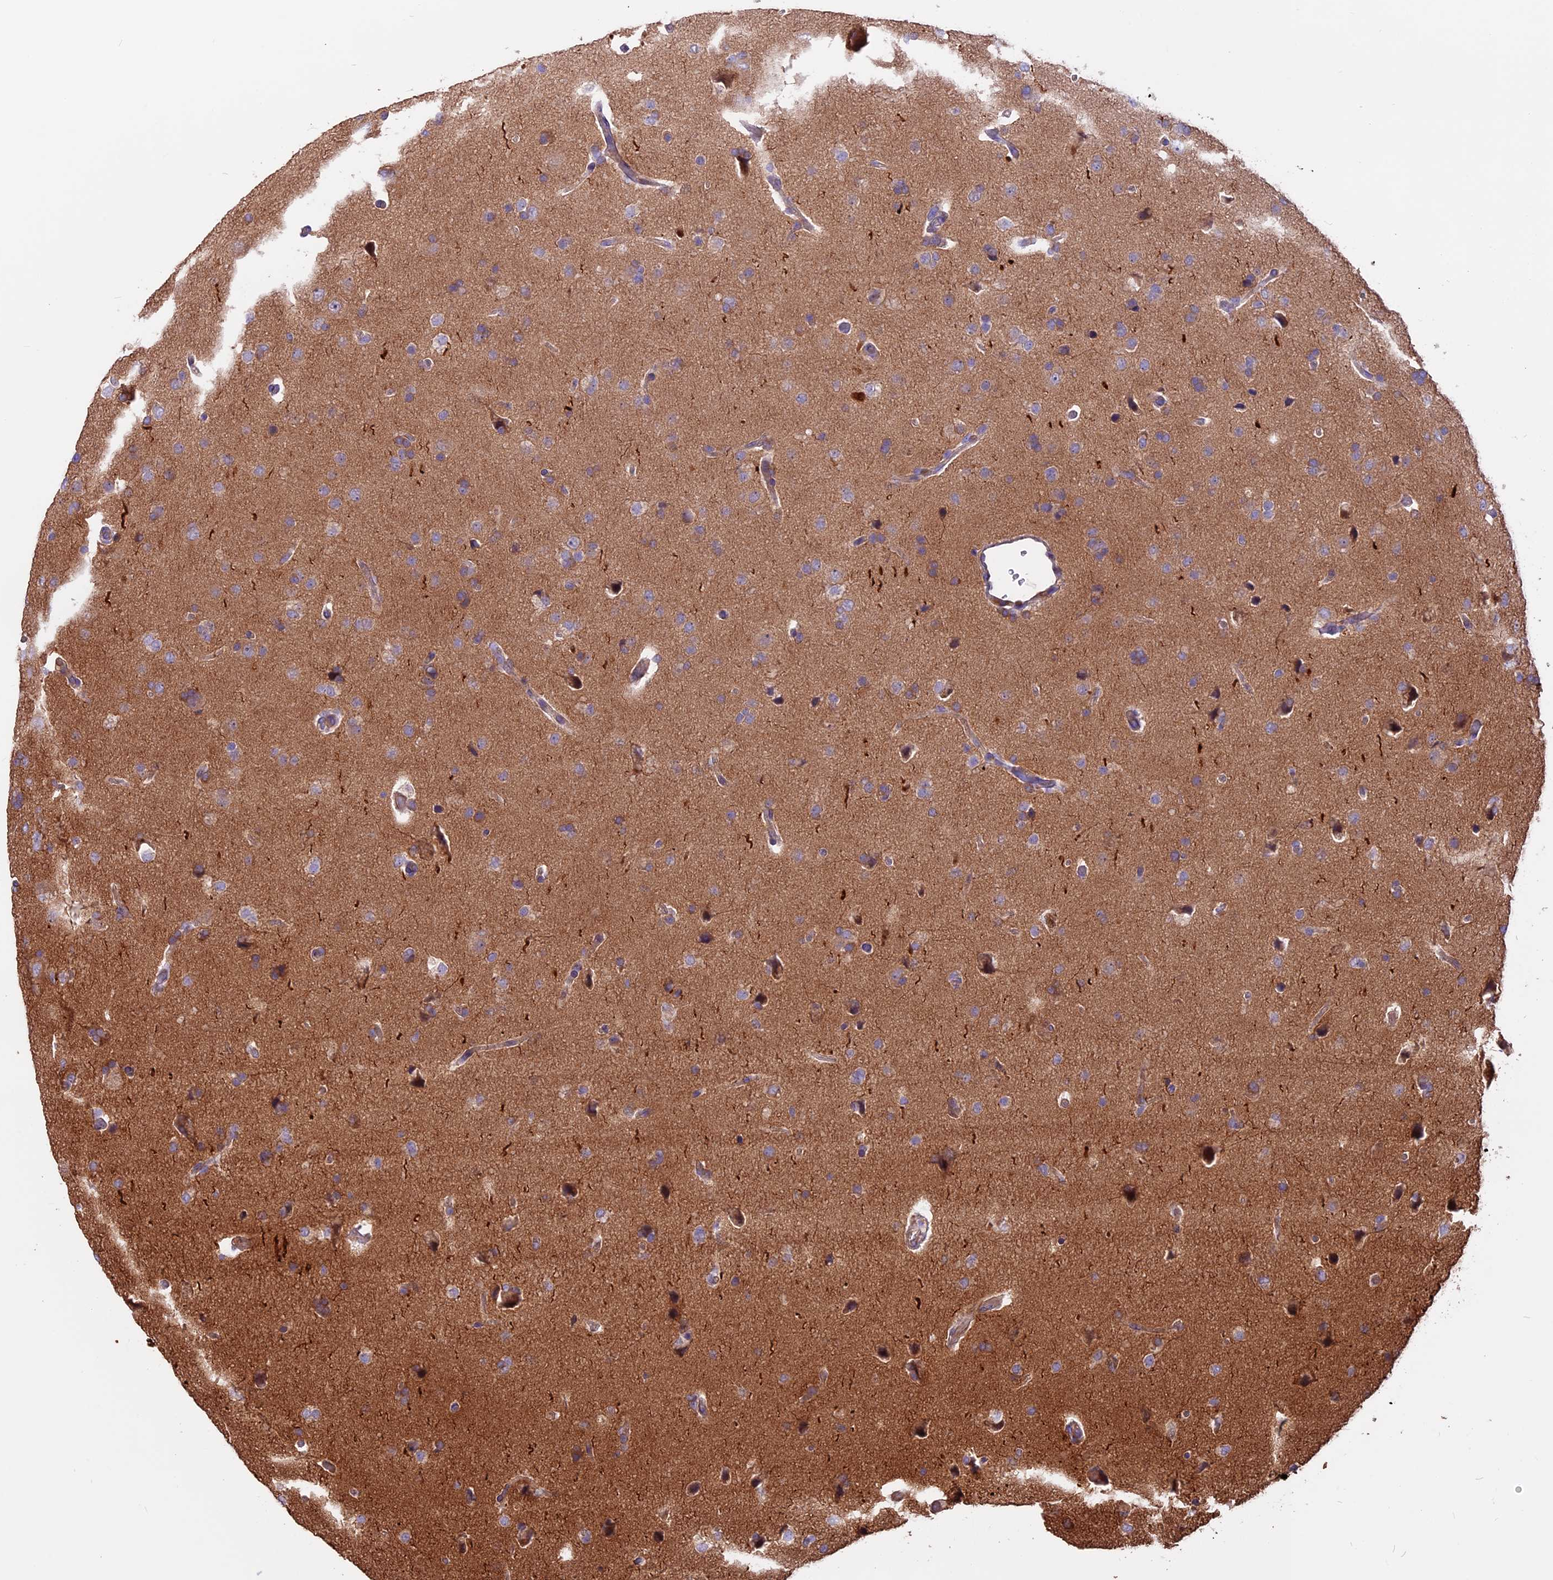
{"staining": {"intensity": "weak", "quantity": "<25%", "location": "cytoplasmic/membranous"}, "tissue": "glioma", "cell_type": "Tumor cells", "image_type": "cancer", "snomed": [{"axis": "morphology", "description": "Glioma, malignant, High grade"}, {"axis": "topography", "description": "Brain"}], "caption": "Immunohistochemistry micrograph of neoplastic tissue: human glioma stained with DAB displays no significant protein expression in tumor cells. The staining was performed using DAB to visualize the protein expression in brown, while the nuclei were stained in blue with hematoxylin (Magnification: 20x).", "gene": "ANO3", "patient": {"sex": "male", "age": 72}}